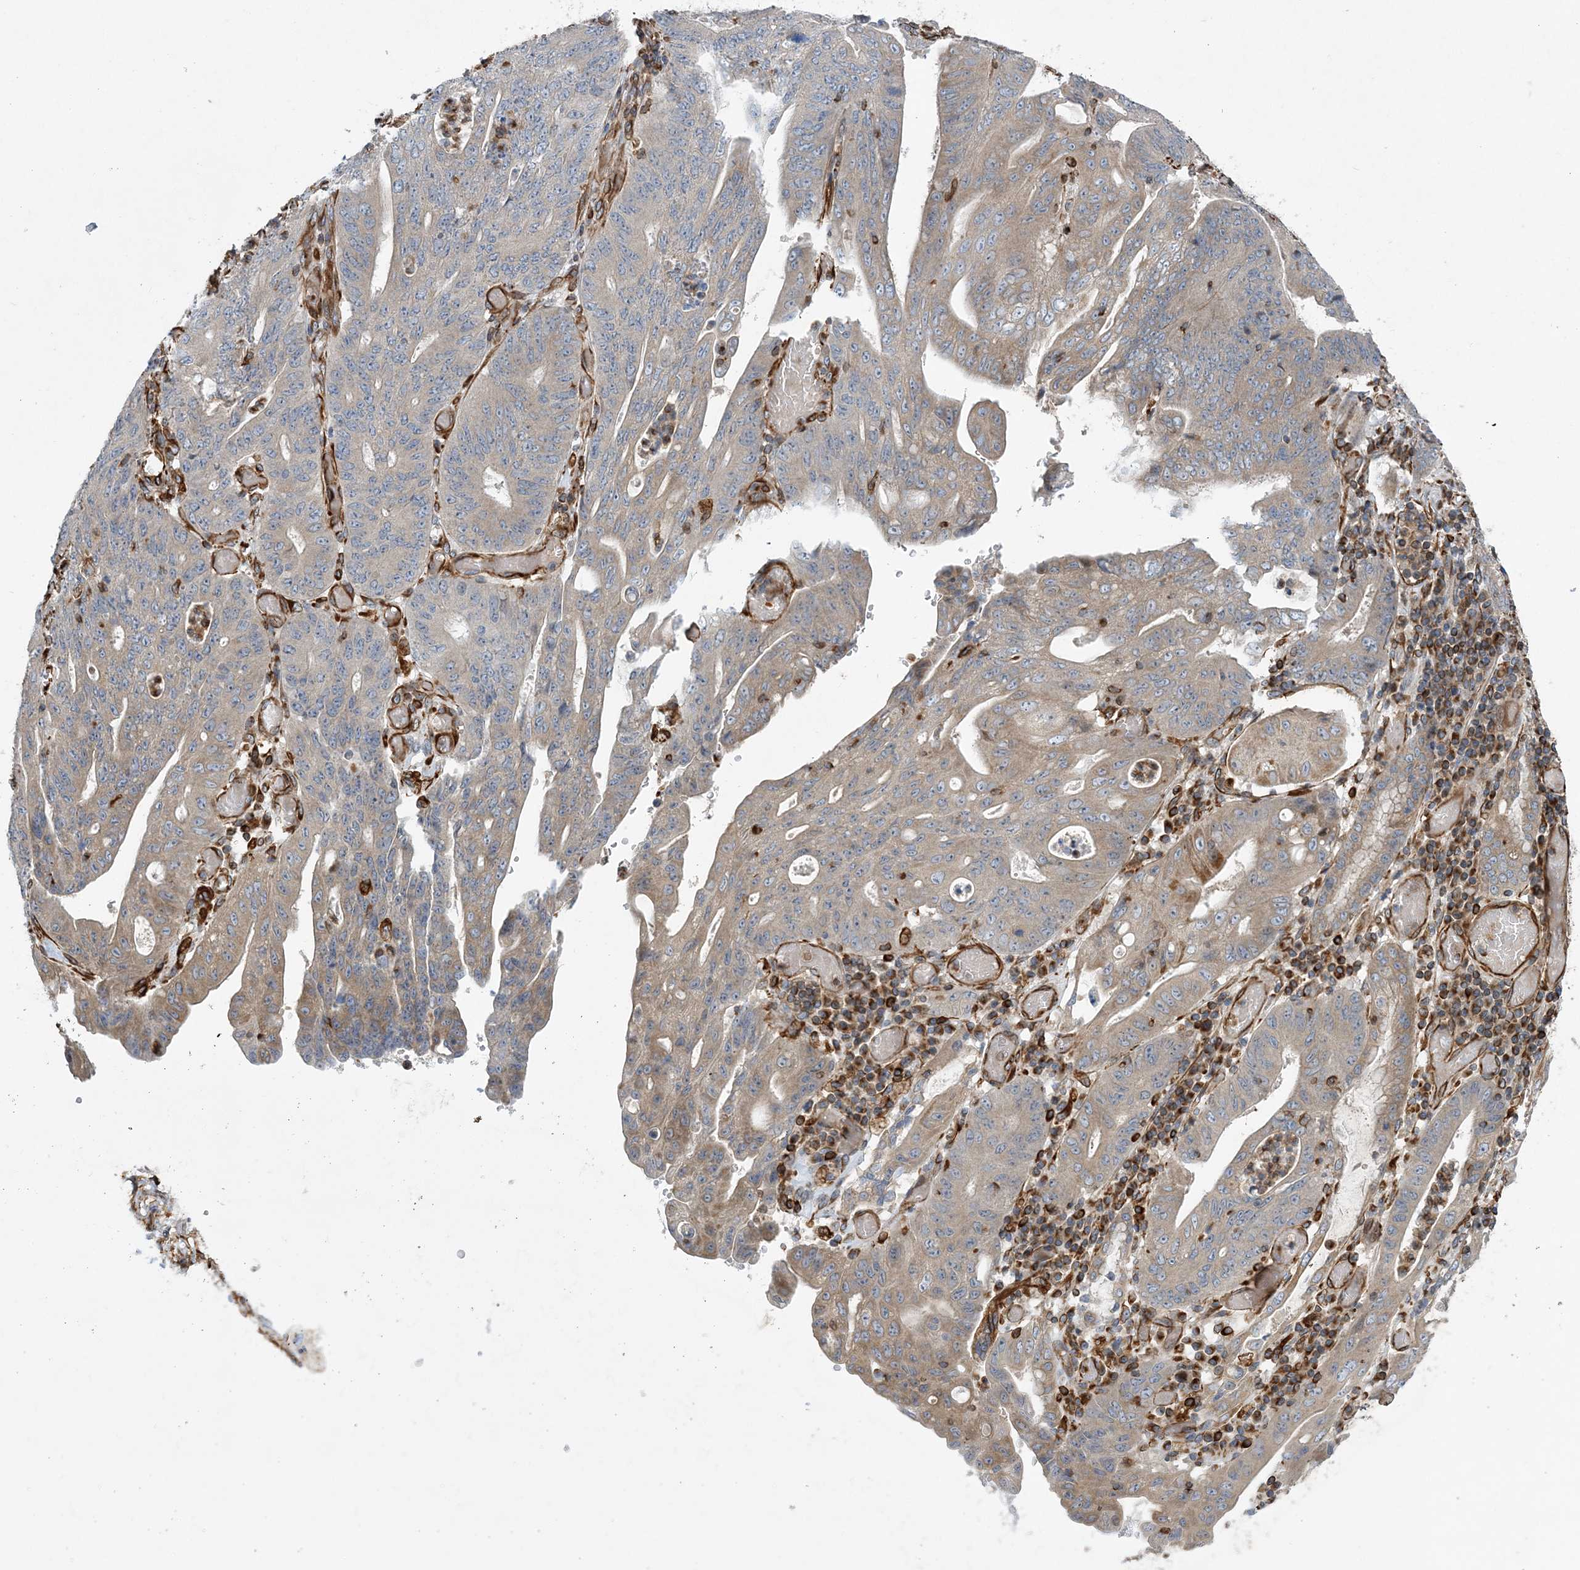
{"staining": {"intensity": "moderate", "quantity": "<25%", "location": "cytoplasmic/membranous"}, "tissue": "stomach cancer", "cell_type": "Tumor cells", "image_type": "cancer", "snomed": [{"axis": "morphology", "description": "Adenocarcinoma, NOS"}, {"axis": "topography", "description": "Stomach"}], "caption": "Brown immunohistochemical staining in human stomach cancer (adenocarcinoma) shows moderate cytoplasmic/membranous staining in about <25% of tumor cells.", "gene": "FAM114A2", "patient": {"sex": "female", "age": 73}}